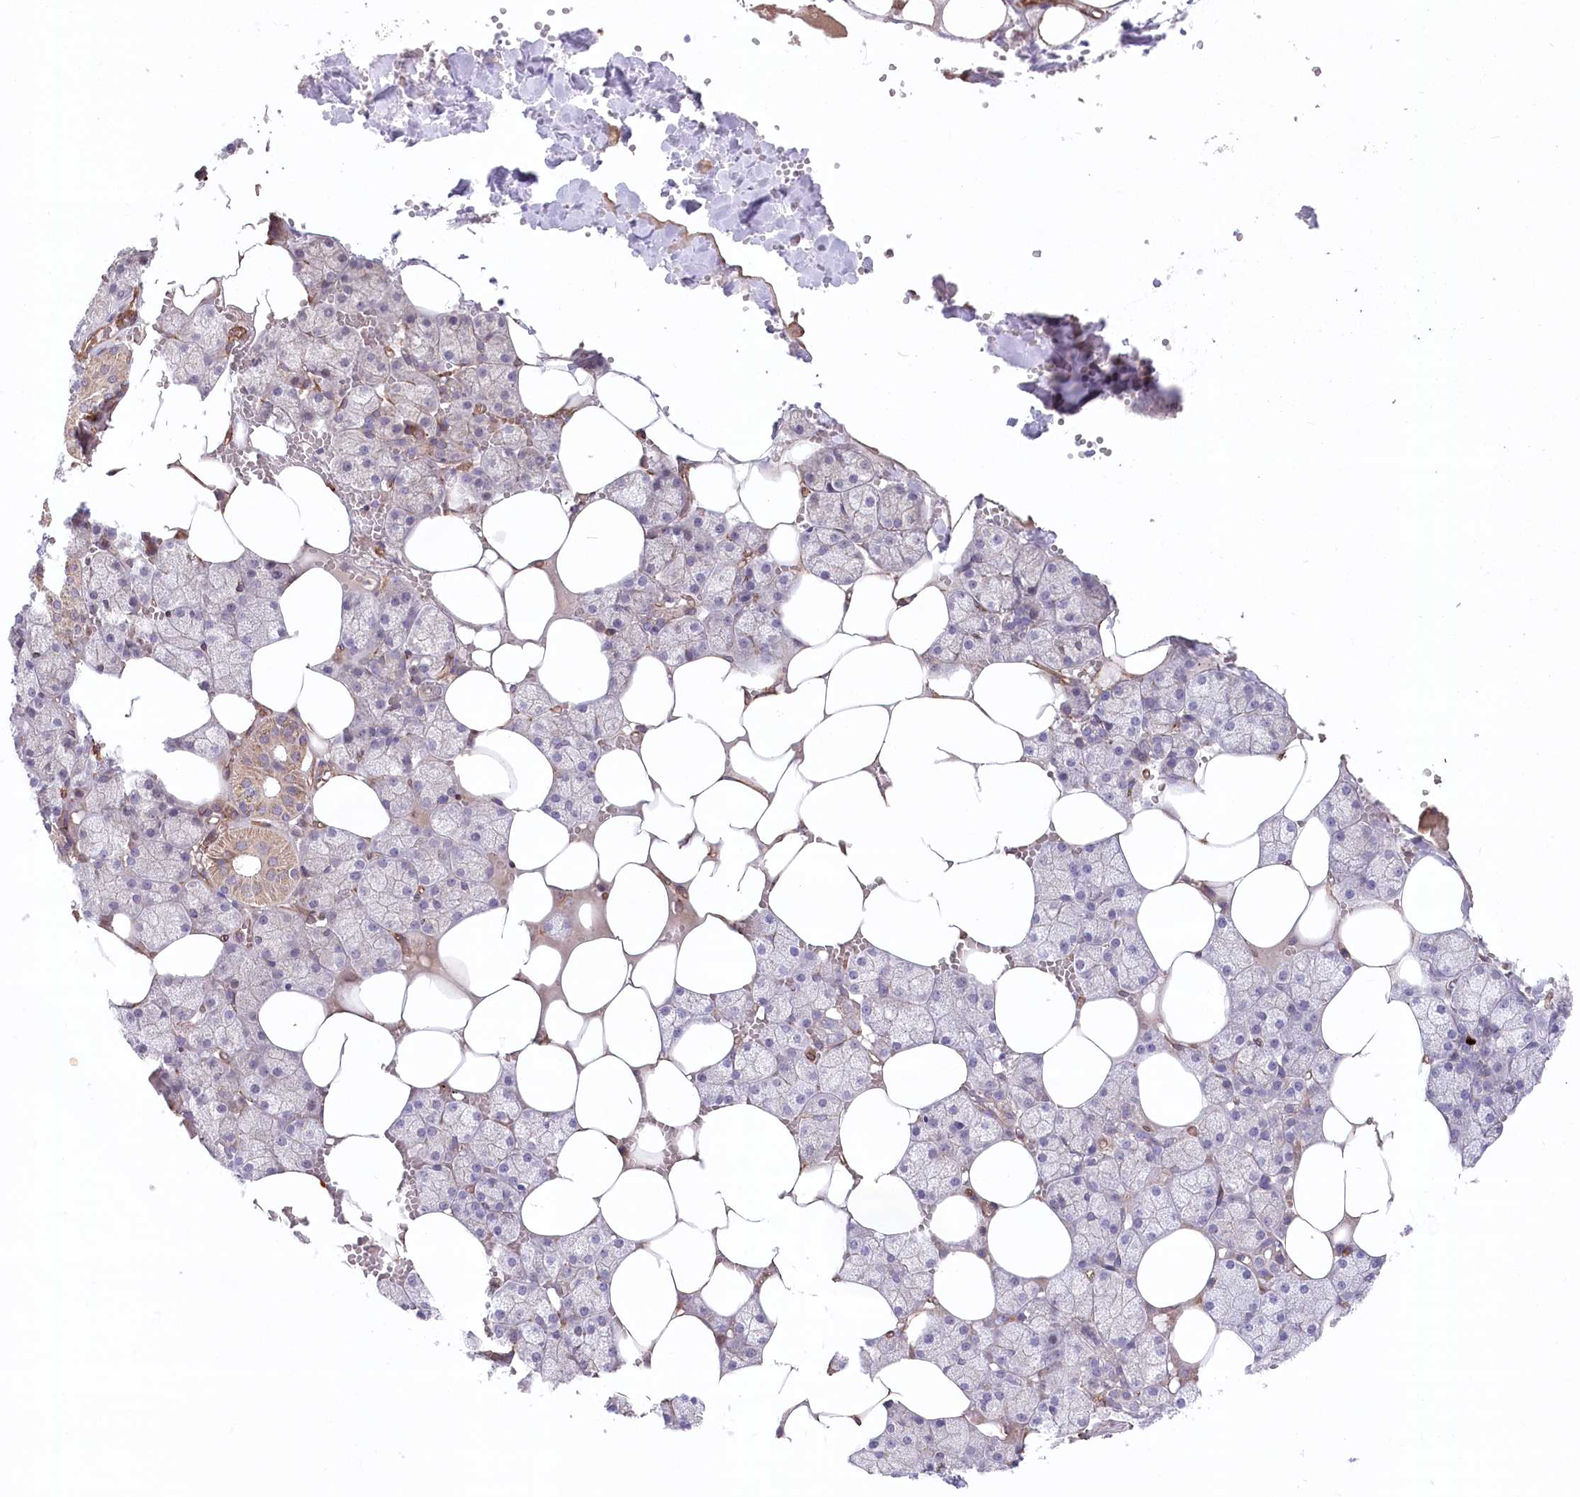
{"staining": {"intensity": "moderate", "quantity": "<25%", "location": "cytoplasmic/membranous"}, "tissue": "salivary gland", "cell_type": "Glandular cells", "image_type": "normal", "snomed": [{"axis": "morphology", "description": "Normal tissue, NOS"}, {"axis": "topography", "description": "Salivary gland"}], "caption": "Unremarkable salivary gland displays moderate cytoplasmic/membranous staining in approximately <25% of glandular cells.", "gene": "MTPAP", "patient": {"sex": "male", "age": 62}}